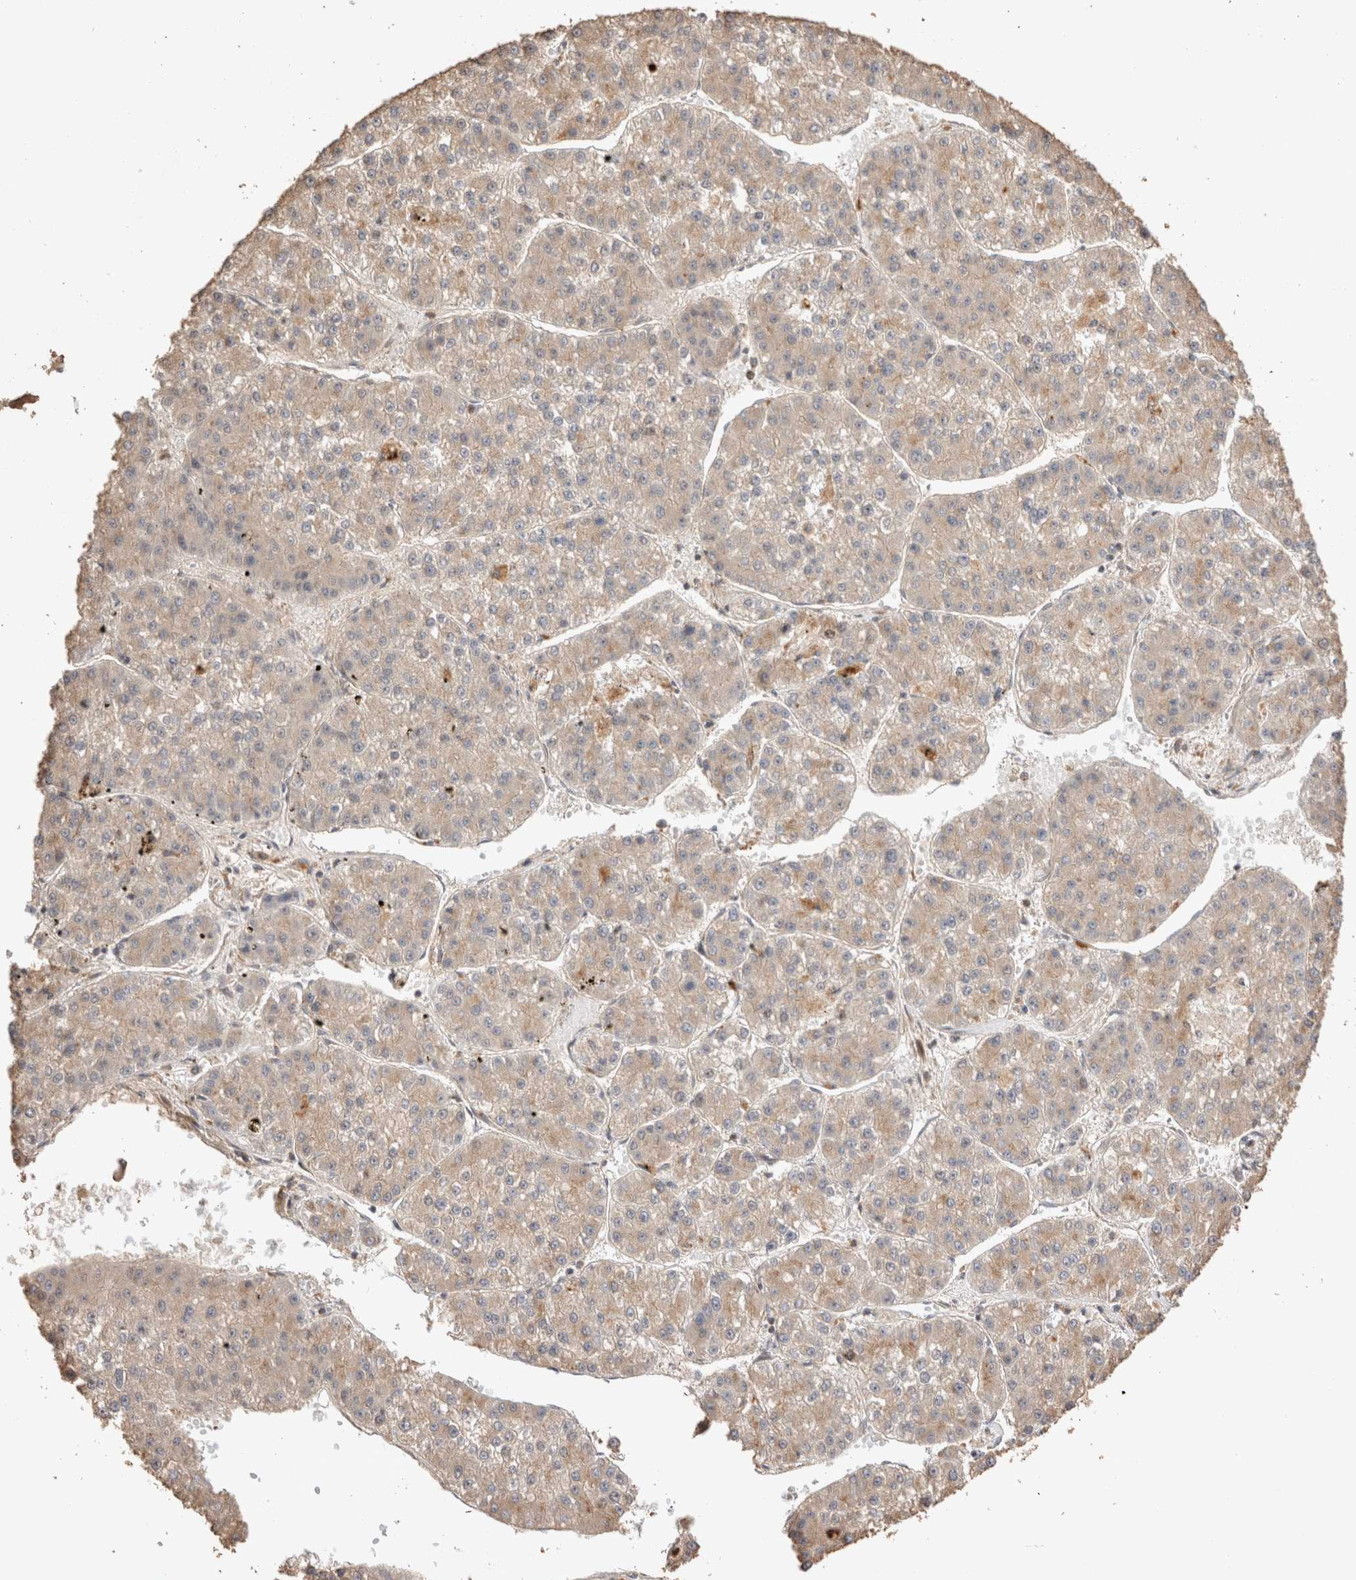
{"staining": {"intensity": "weak", "quantity": ">75%", "location": "cytoplasmic/membranous"}, "tissue": "liver cancer", "cell_type": "Tumor cells", "image_type": "cancer", "snomed": [{"axis": "morphology", "description": "Carcinoma, Hepatocellular, NOS"}, {"axis": "topography", "description": "Liver"}], "caption": "Liver cancer was stained to show a protein in brown. There is low levels of weak cytoplasmic/membranous positivity in approximately >75% of tumor cells.", "gene": "VPS28", "patient": {"sex": "female", "age": 73}}